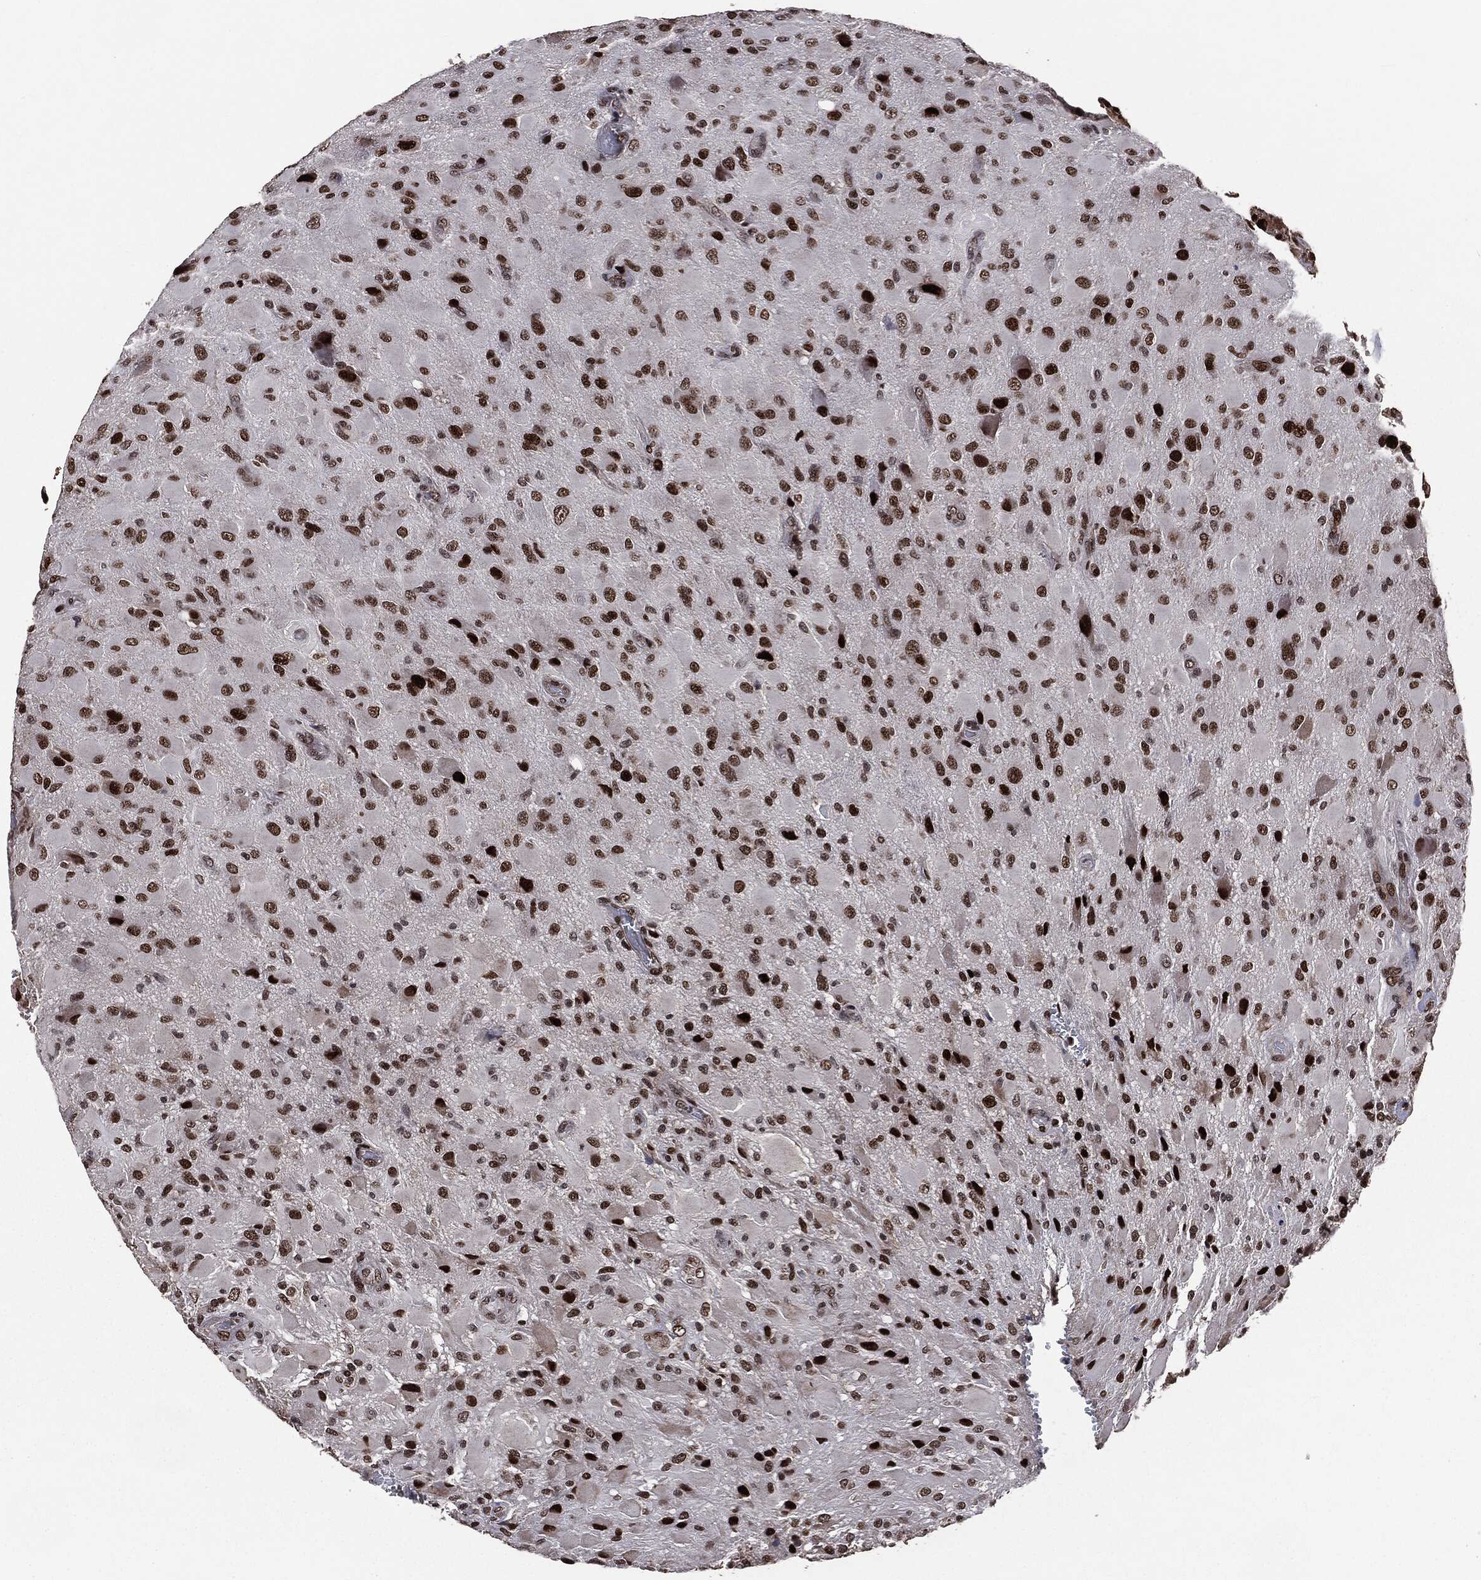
{"staining": {"intensity": "strong", "quantity": ">75%", "location": "nuclear"}, "tissue": "glioma", "cell_type": "Tumor cells", "image_type": "cancer", "snomed": [{"axis": "morphology", "description": "Glioma, malignant, High grade"}, {"axis": "topography", "description": "Cerebral cortex"}], "caption": "High-grade glioma (malignant) stained with DAB (3,3'-diaminobenzidine) IHC displays high levels of strong nuclear positivity in approximately >75% of tumor cells.", "gene": "DVL2", "patient": {"sex": "male", "age": 35}}